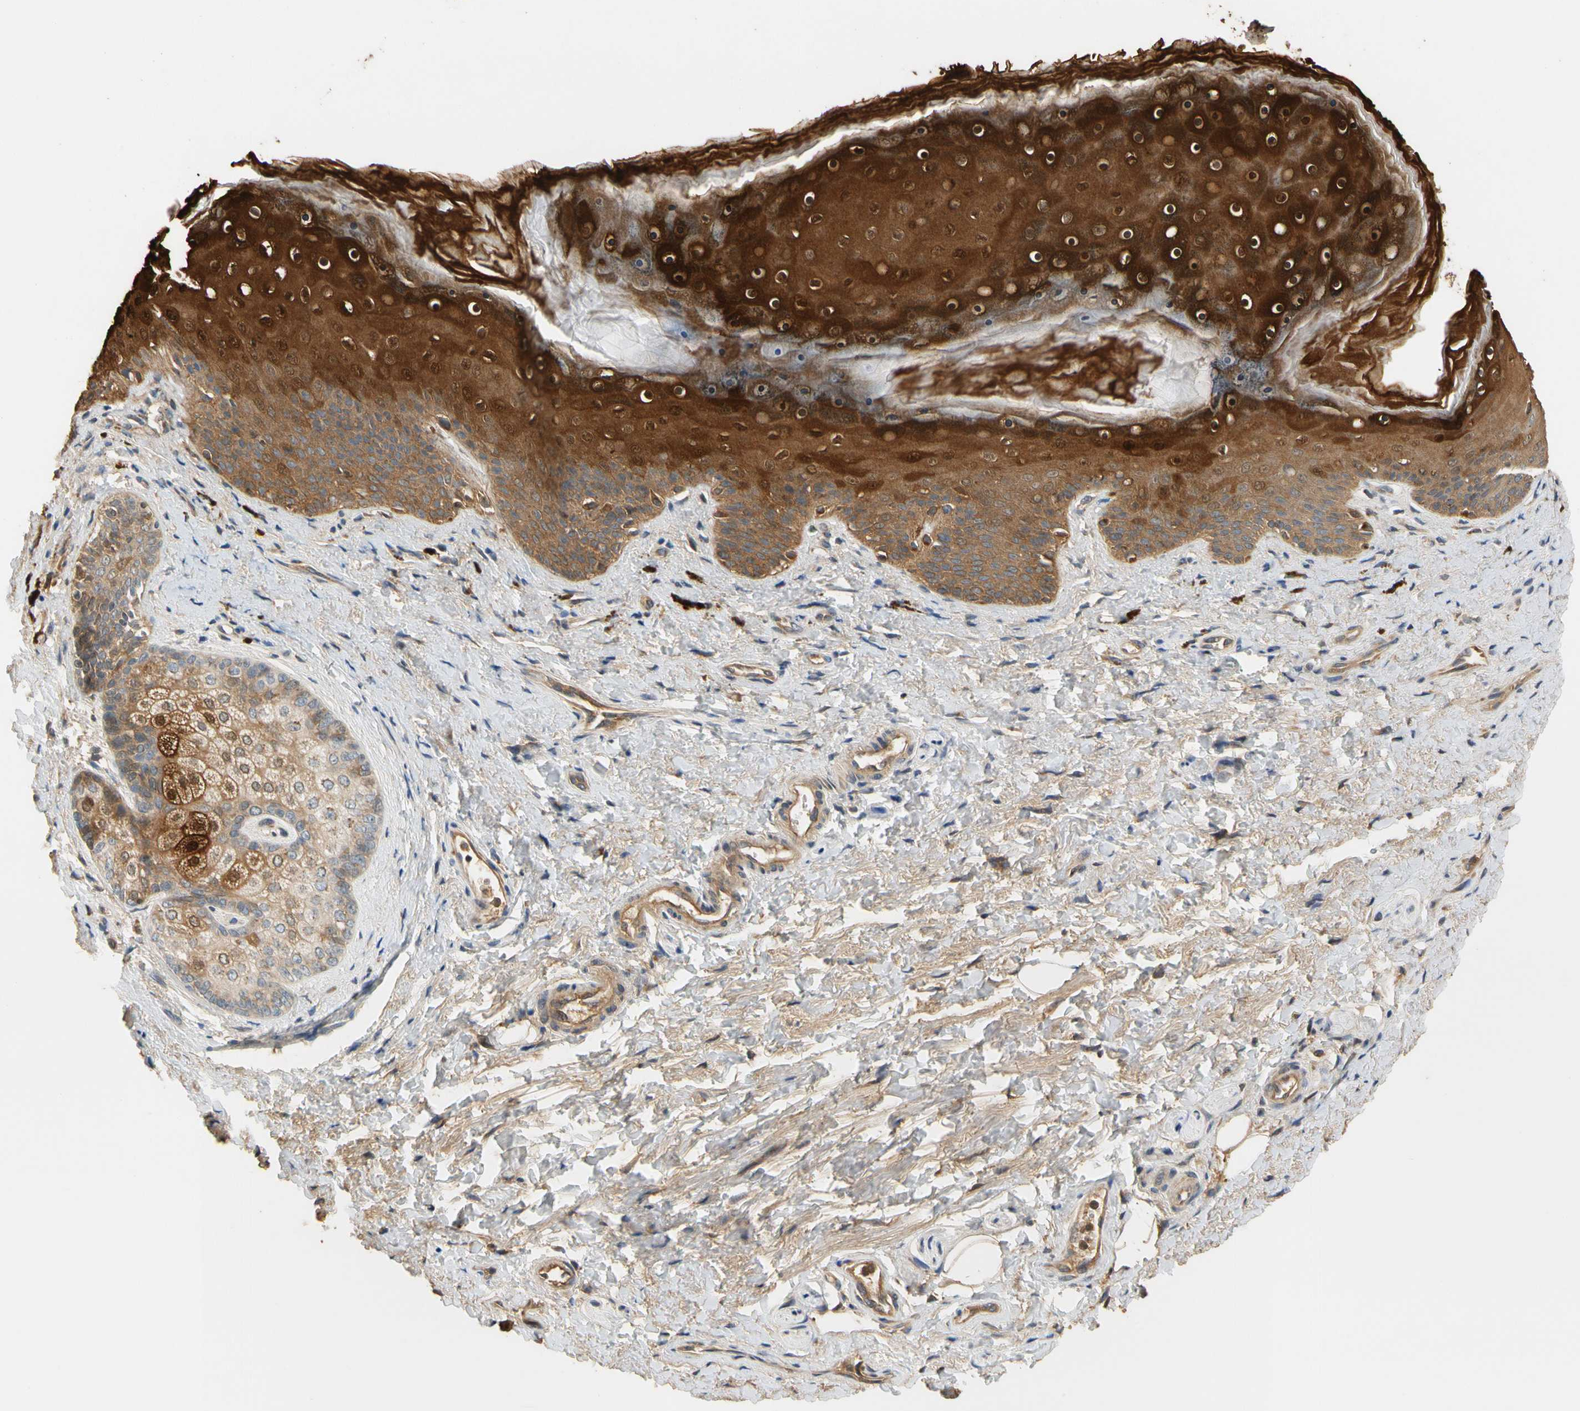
{"staining": {"intensity": "strong", "quantity": ">75%", "location": "cytoplasmic/membranous,nuclear"}, "tissue": "skin", "cell_type": "Epidermal cells", "image_type": "normal", "snomed": [{"axis": "morphology", "description": "Normal tissue, NOS"}, {"axis": "topography", "description": "Anal"}], "caption": "Immunohistochemical staining of benign skin exhibits >75% levels of strong cytoplasmic/membranous,nuclear protein staining in about >75% of epidermal cells.", "gene": "GPSM2", "patient": {"sex": "female", "age": 46}}